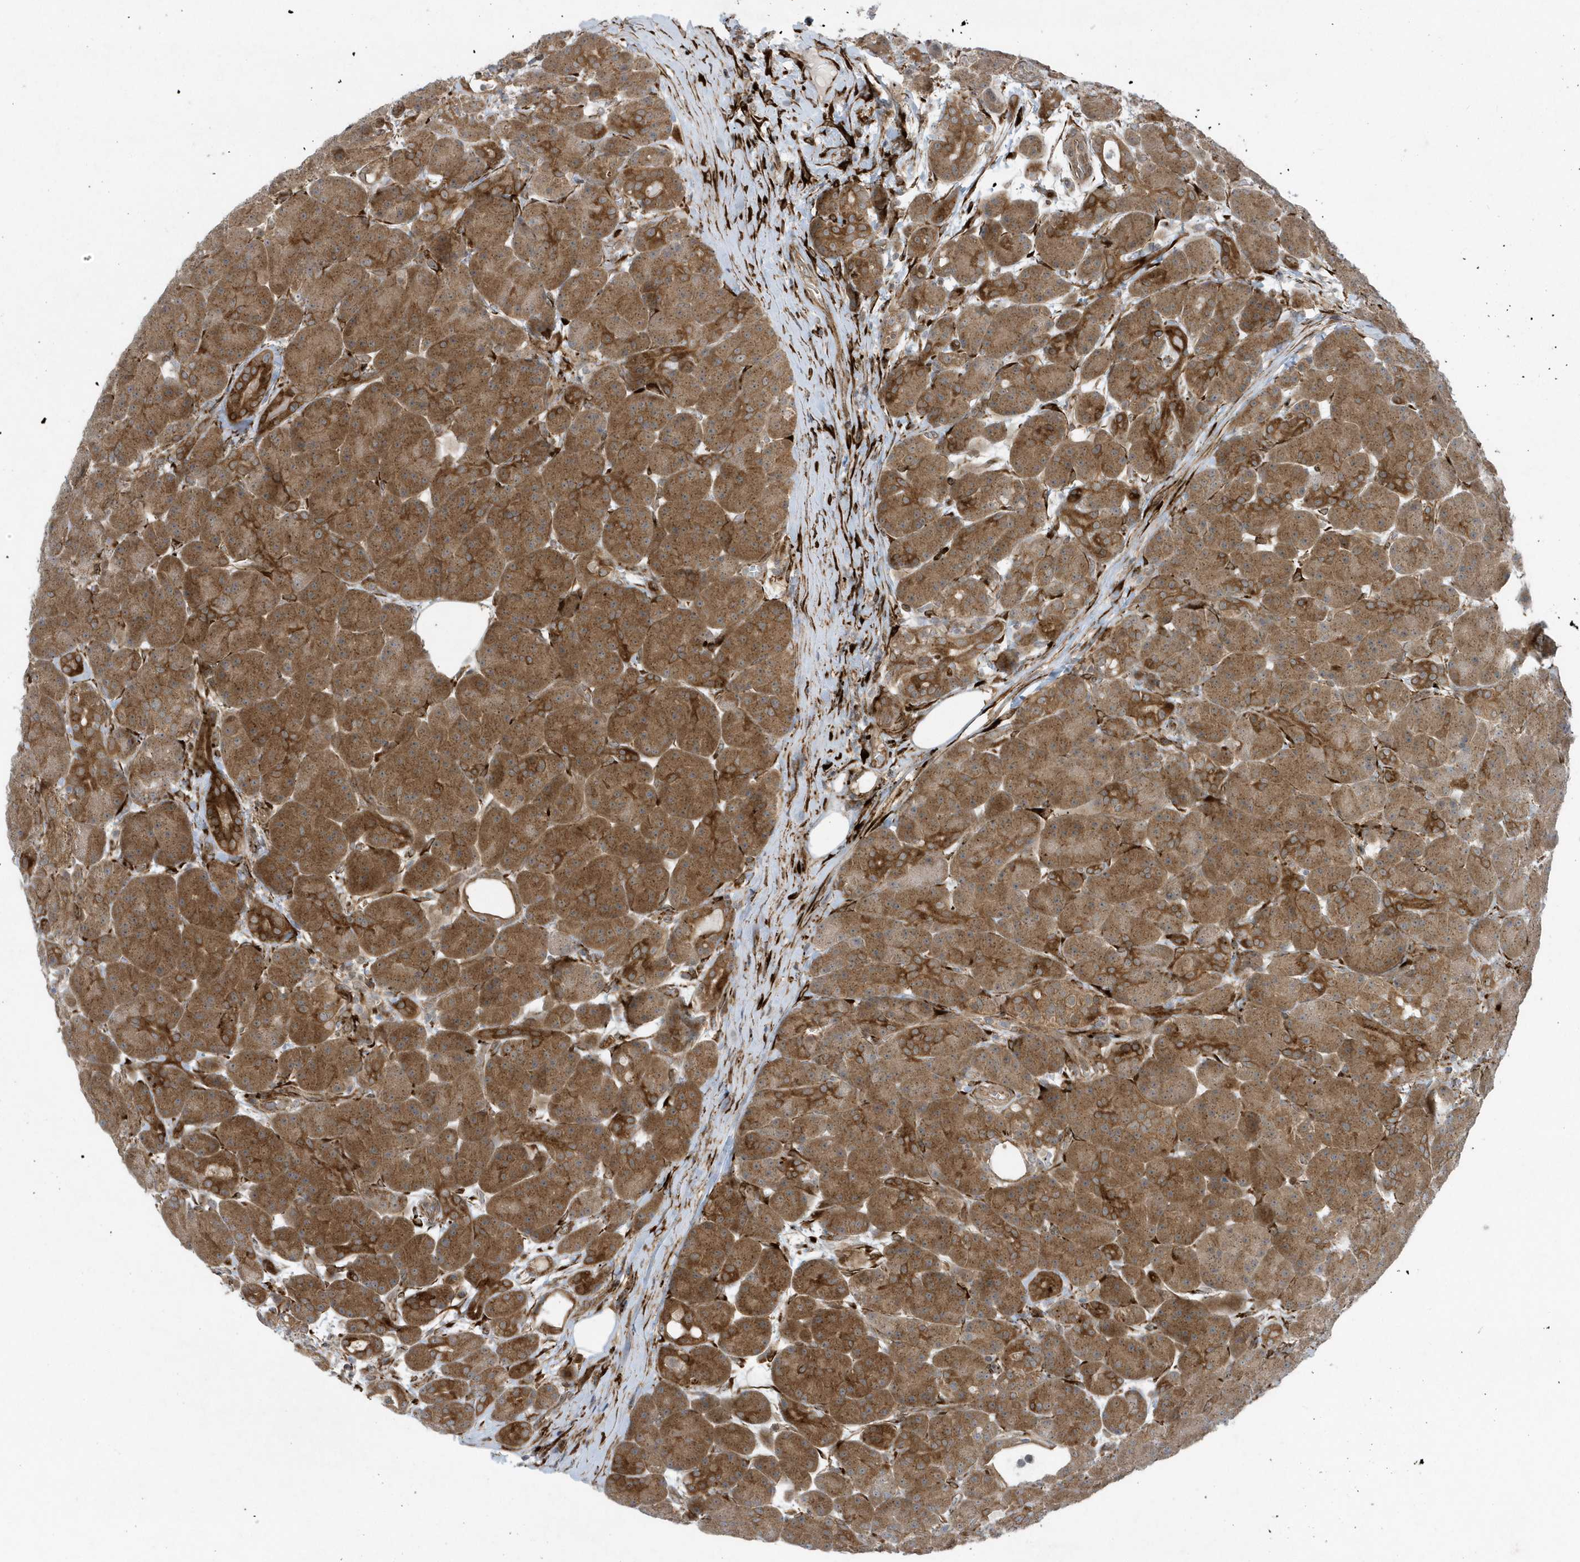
{"staining": {"intensity": "strong", "quantity": ">75%", "location": "cytoplasmic/membranous"}, "tissue": "pancreas", "cell_type": "Exocrine glandular cells", "image_type": "normal", "snomed": [{"axis": "morphology", "description": "Normal tissue, NOS"}, {"axis": "topography", "description": "Pancreas"}], "caption": "The image demonstrates staining of unremarkable pancreas, revealing strong cytoplasmic/membranous protein positivity (brown color) within exocrine glandular cells. (brown staining indicates protein expression, while blue staining denotes nuclei).", "gene": "FAM98A", "patient": {"sex": "male", "age": 63}}